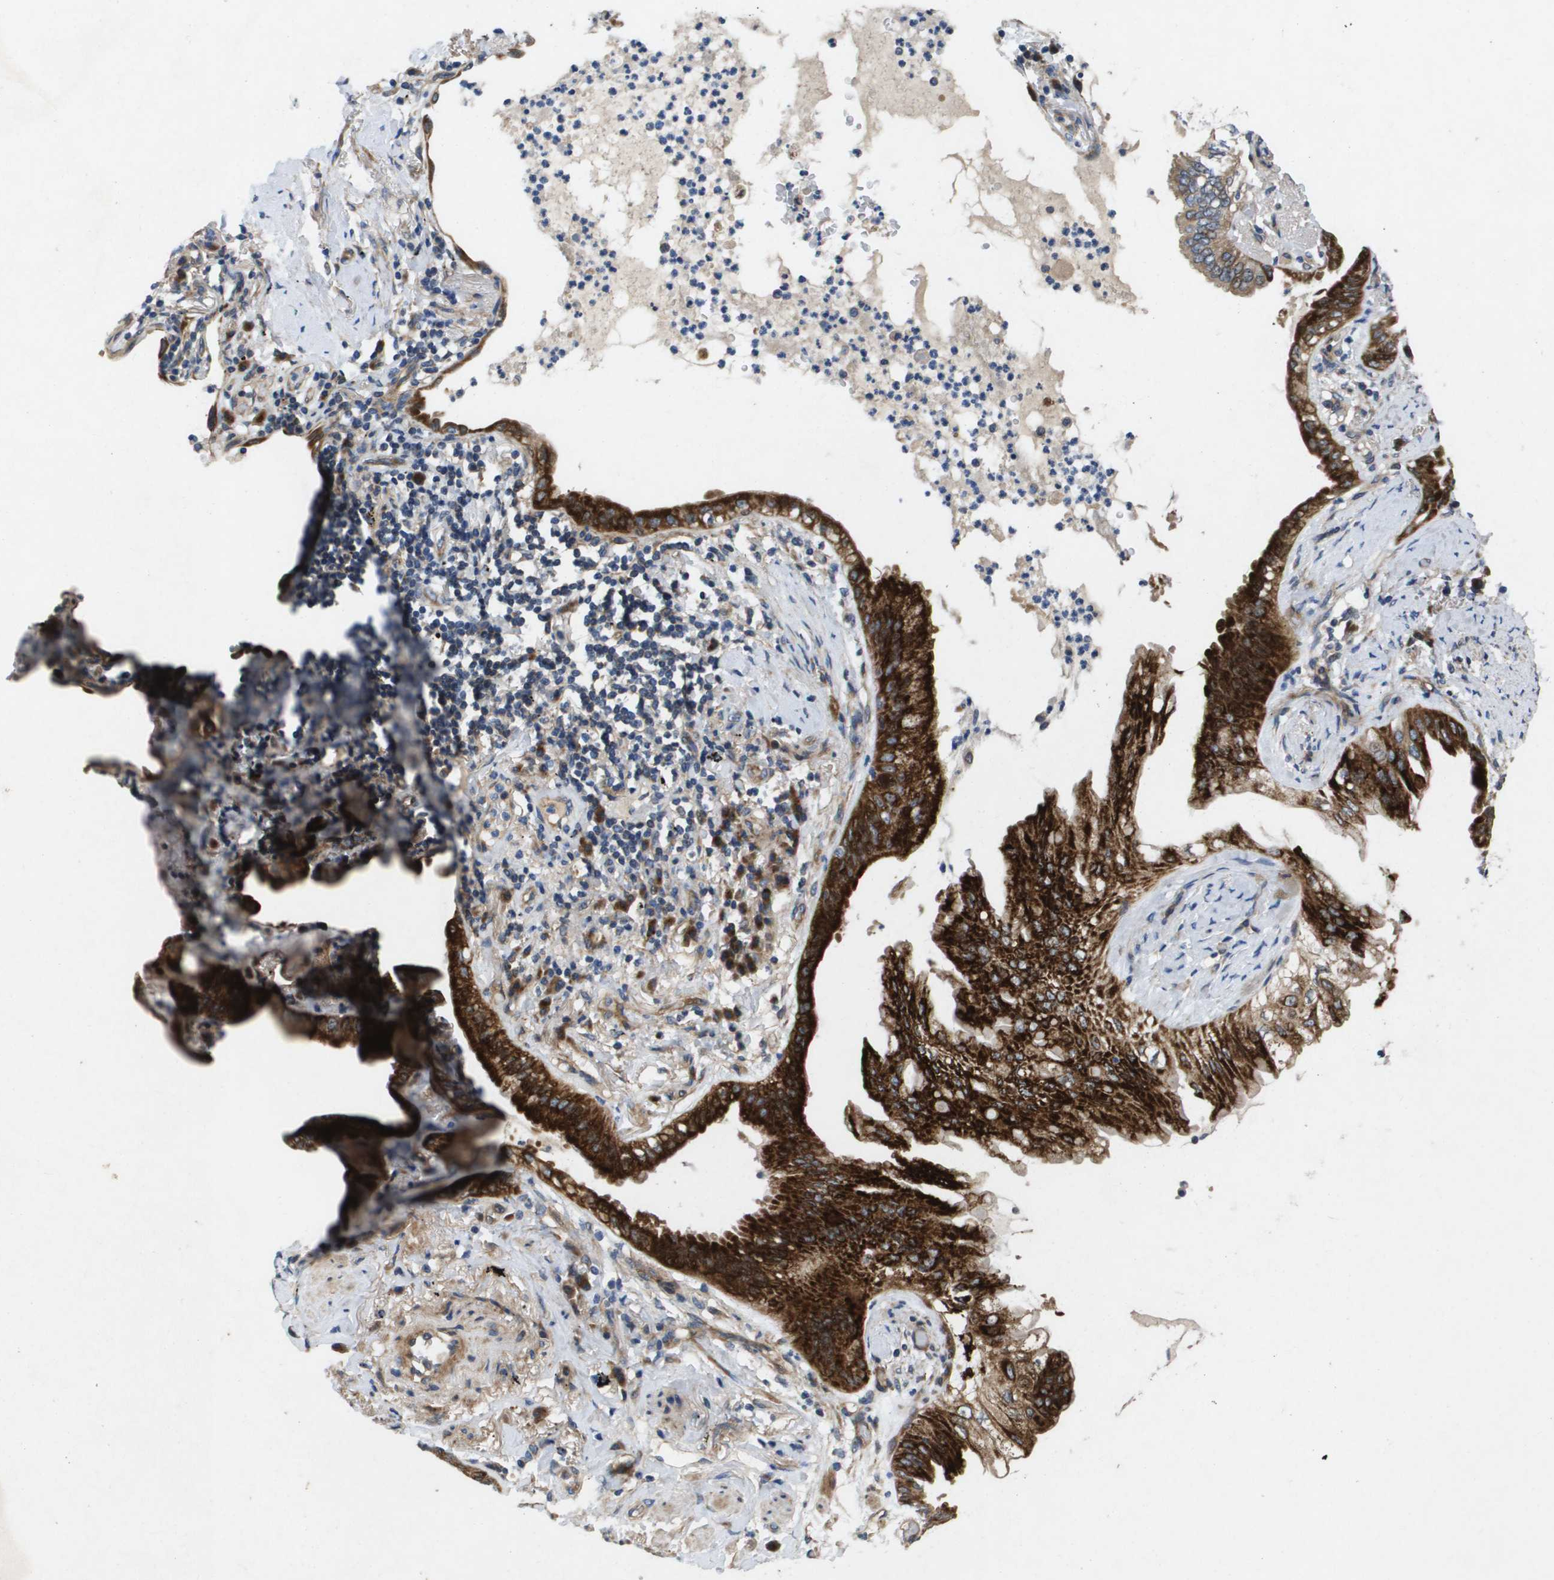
{"staining": {"intensity": "strong", "quantity": ">75%", "location": "cytoplasmic/membranous"}, "tissue": "lung cancer", "cell_type": "Tumor cells", "image_type": "cancer", "snomed": [{"axis": "morphology", "description": "Normal tissue, NOS"}, {"axis": "morphology", "description": "Adenocarcinoma, NOS"}, {"axis": "topography", "description": "Bronchus"}, {"axis": "topography", "description": "Lung"}], "caption": "Lung adenocarcinoma stained for a protein exhibits strong cytoplasmic/membranous positivity in tumor cells.", "gene": "ENTPD2", "patient": {"sex": "female", "age": 70}}